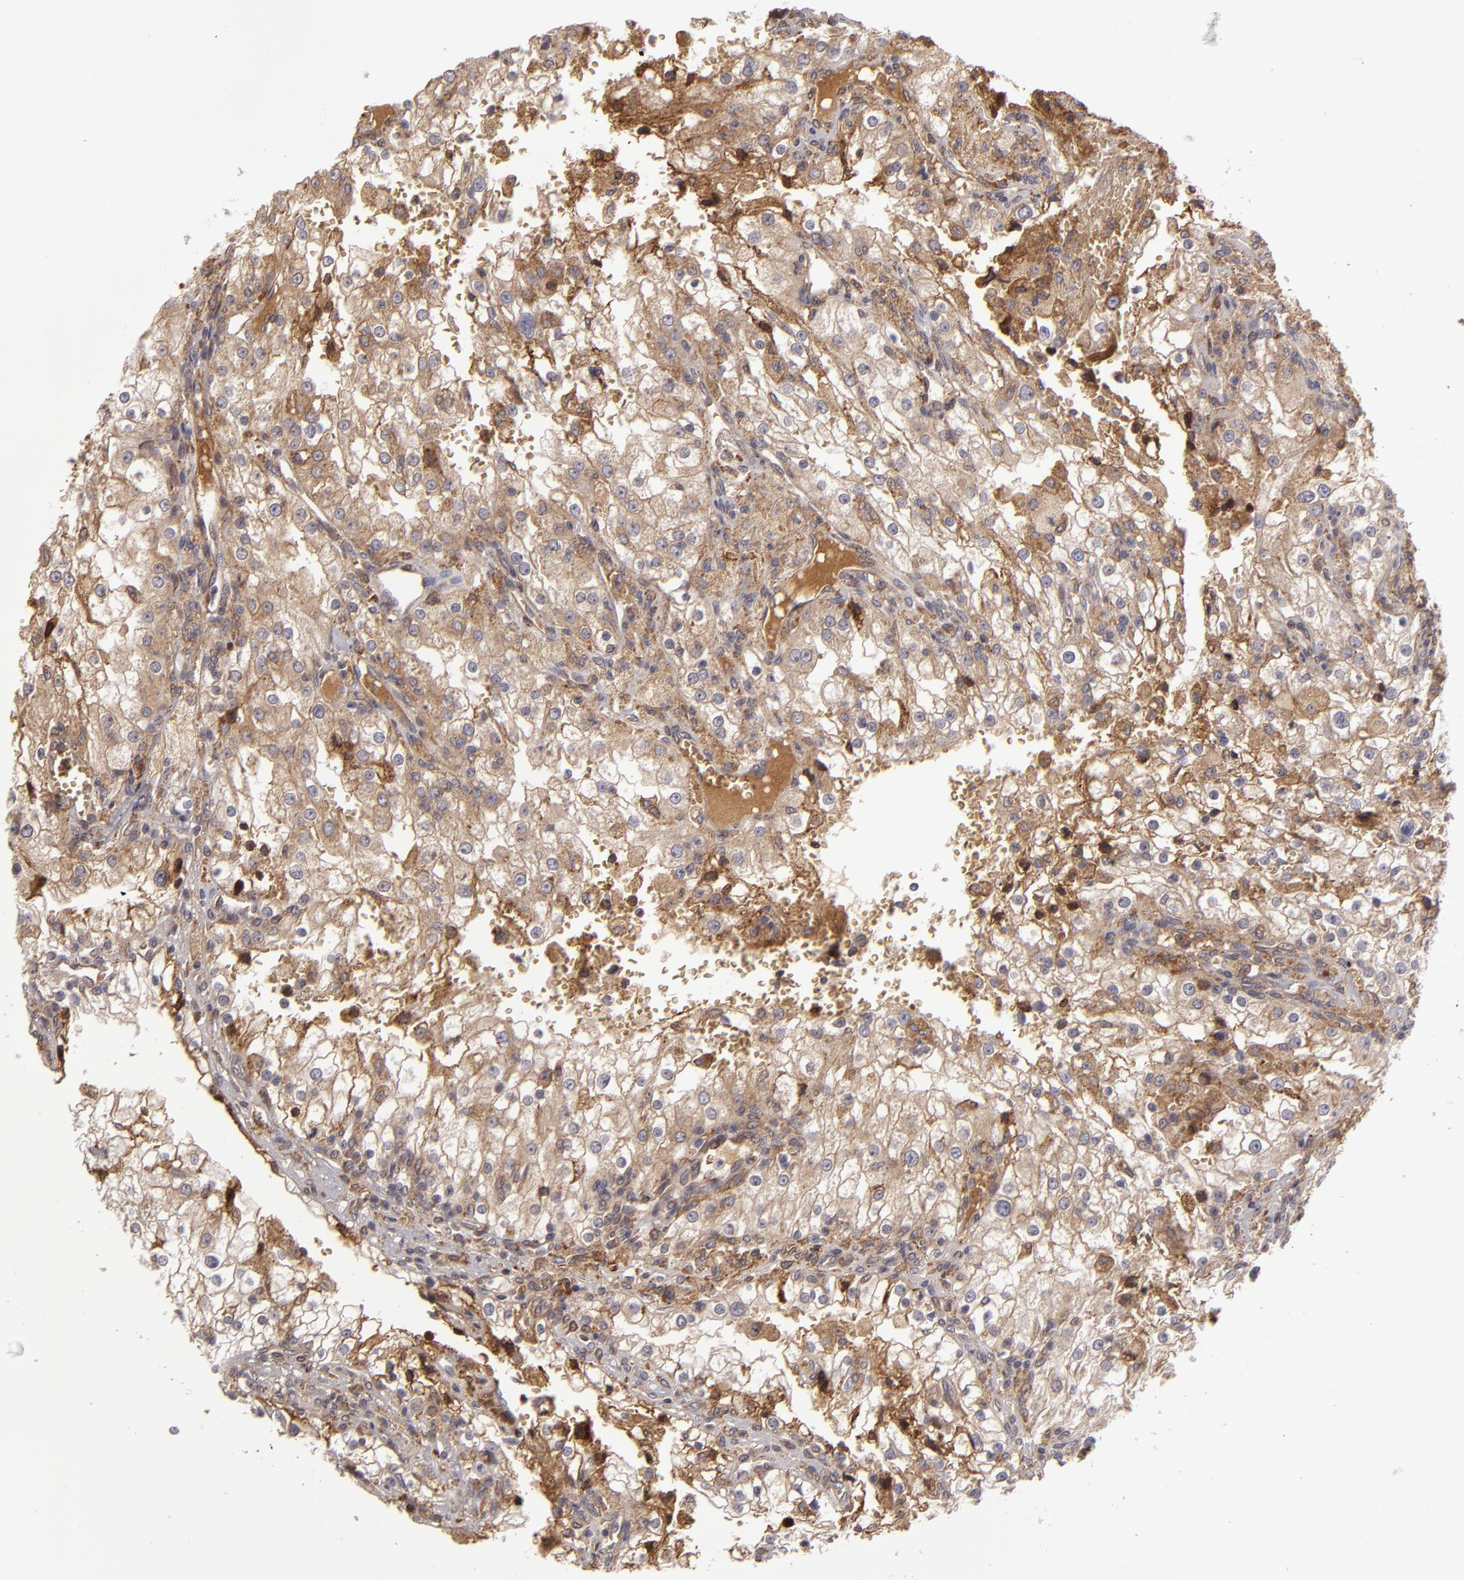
{"staining": {"intensity": "moderate", "quantity": ">75%", "location": "cytoplasmic/membranous"}, "tissue": "renal cancer", "cell_type": "Tumor cells", "image_type": "cancer", "snomed": [{"axis": "morphology", "description": "Adenocarcinoma, NOS"}, {"axis": "topography", "description": "Kidney"}], "caption": "An image showing moderate cytoplasmic/membranous expression in about >75% of tumor cells in renal adenocarcinoma, as visualized by brown immunohistochemical staining.", "gene": "CFB", "patient": {"sex": "female", "age": 74}}